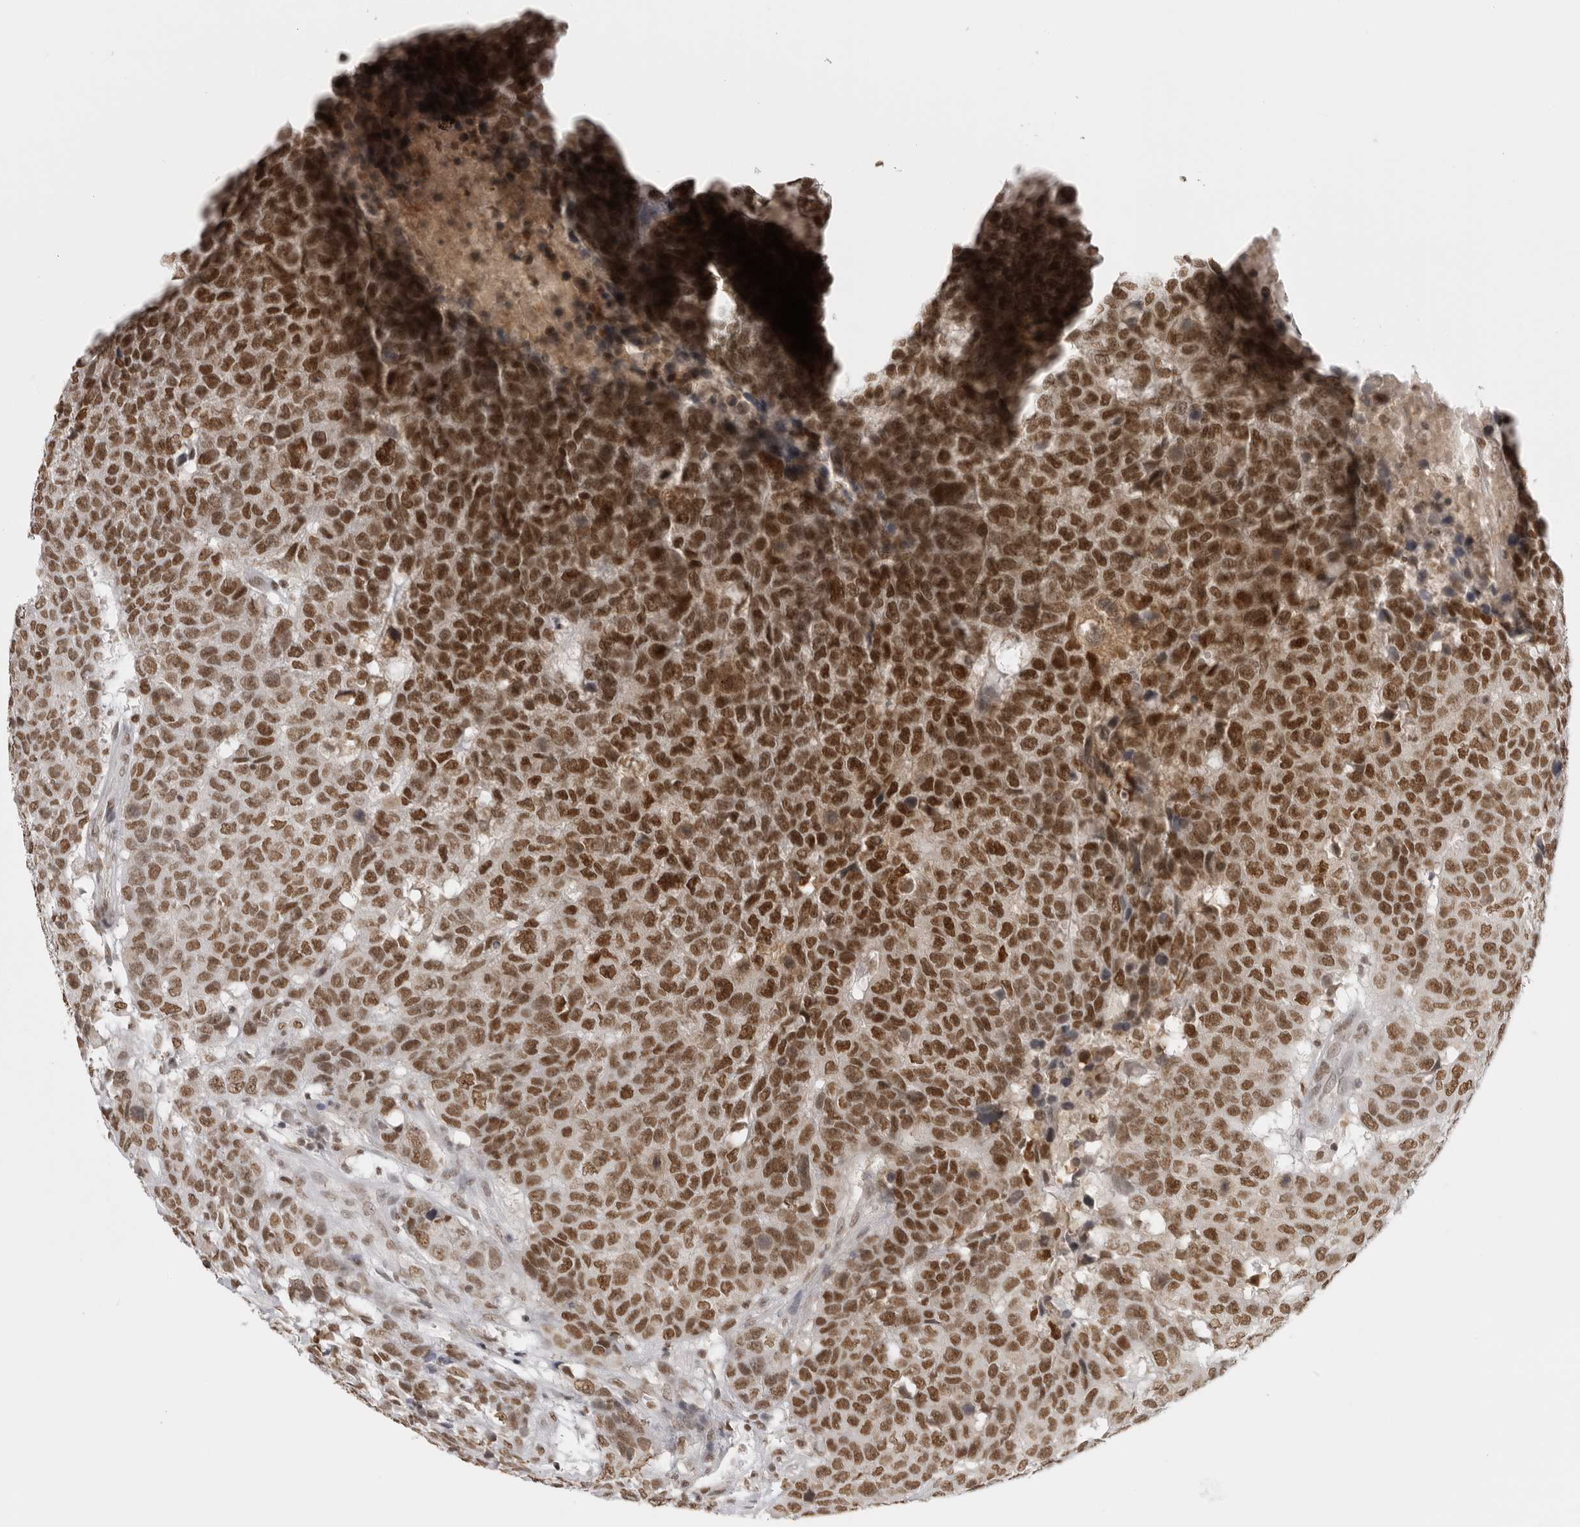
{"staining": {"intensity": "strong", "quantity": ">75%", "location": "nuclear"}, "tissue": "head and neck cancer", "cell_type": "Tumor cells", "image_type": "cancer", "snomed": [{"axis": "morphology", "description": "Squamous cell carcinoma, NOS"}, {"axis": "topography", "description": "Head-Neck"}], "caption": "DAB (3,3'-diaminobenzidine) immunohistochemical staining of human head and neck cancer exhibits strong nuclear protein staining in approximately >75% of tumor cells. The staining was performed using DAB (3,3'-diaminobenzidine) to visualize the protein expression in brown, while the nuclei were stained in blue with hematoxylin (Magnification: 20x).", "gene": "RPA2", "patient": {"sex": "male", "age": 66}}